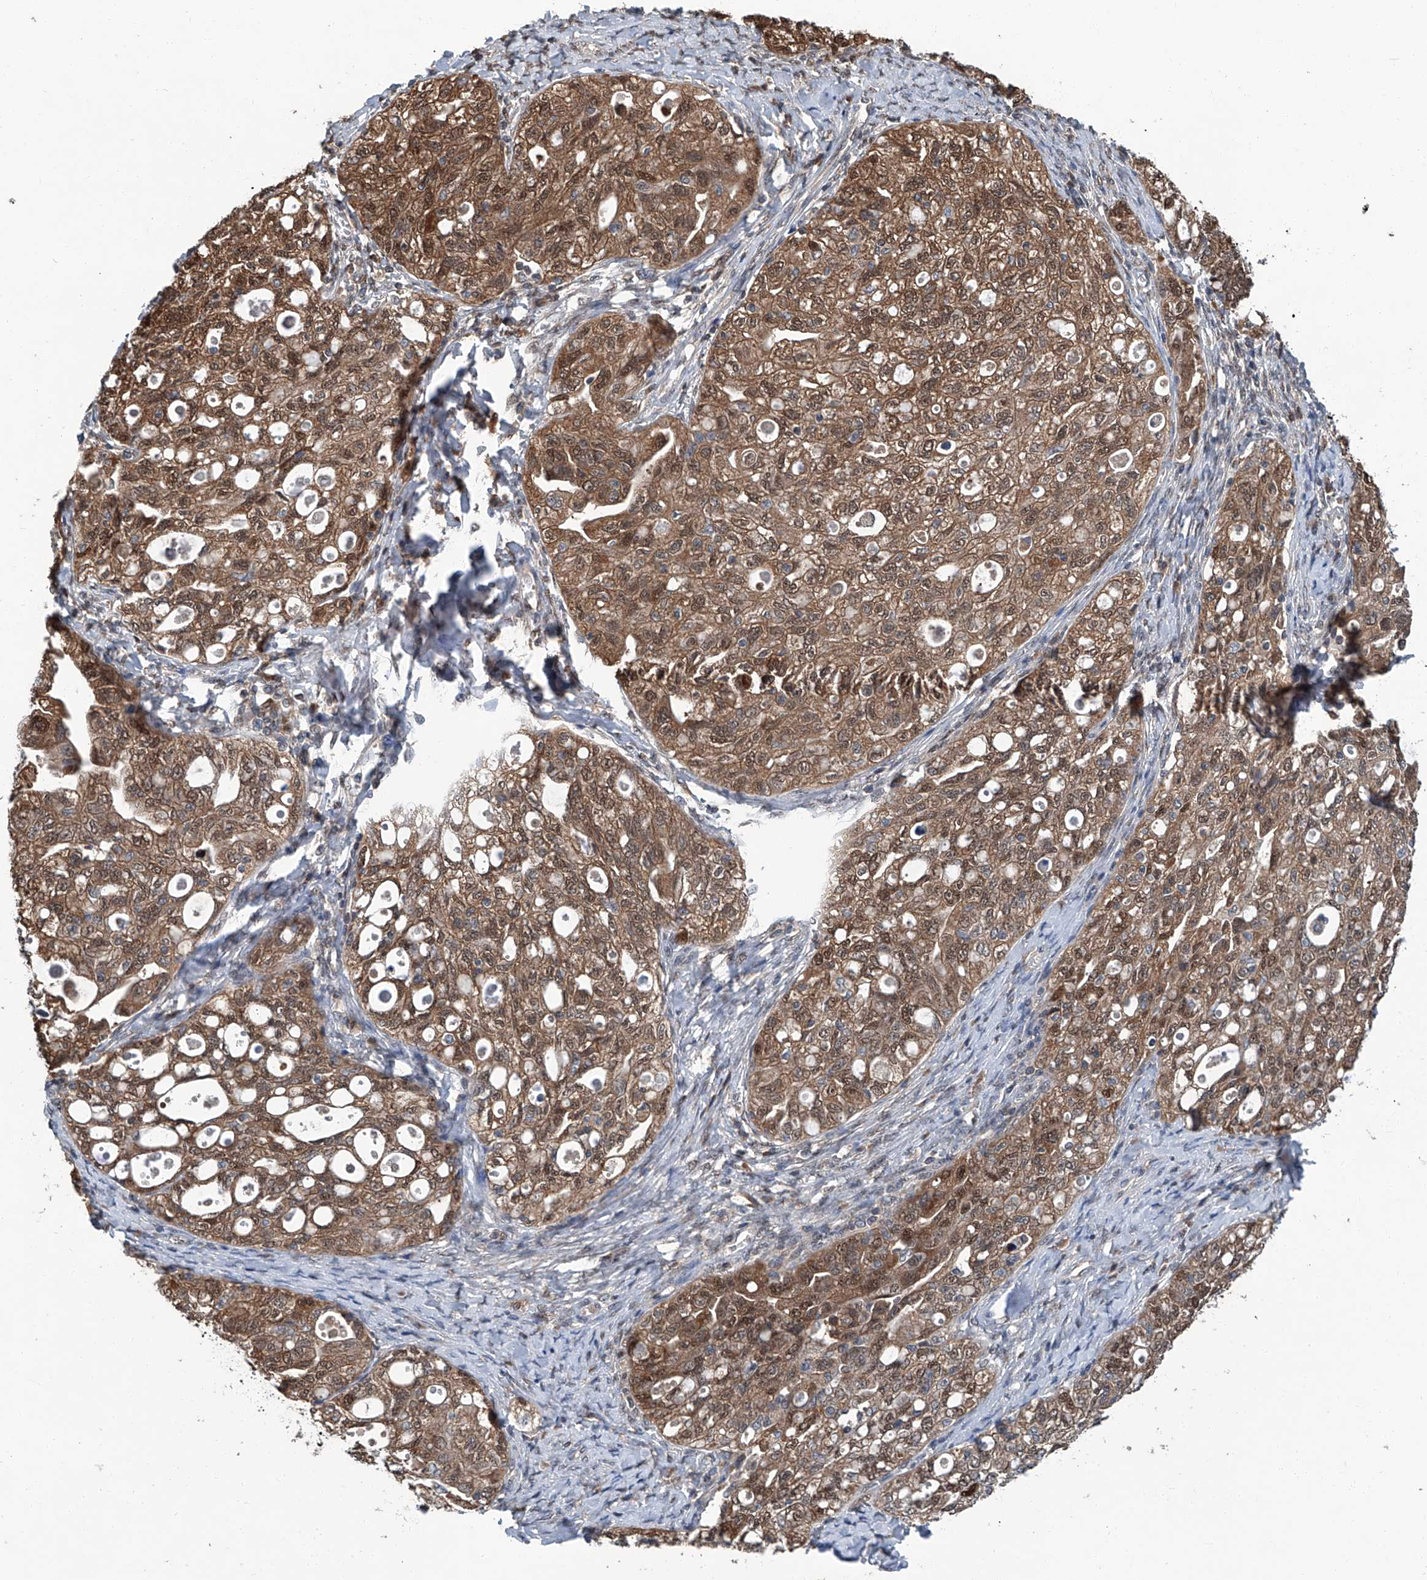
{"staining": {"intensity": "moderate", "quantity": ">75%", "location": "cytoplasmic/membranous,nuclear"}, "tissue": "ovarian cancer", "cell_type": "Tumor cells", "image_type": "cancer", "snomed": [{"axis": "morphology", "description": "Carcinoma, NOS"}, {"axis": "morphology", "description": "Cystadenocarcinoma, serous, NOS"}, {"axis": "topography", "description": "Ovary"}], "caption": "Immunohistochemical staining of human ovarian cancer (carcinoma) displays medium levels of moderate cytoplasmic/membranous and nuclear expression in about >75% of tumor cells.", "gene": "CLK1", "patient": {"sex": "female", "age": 69}}